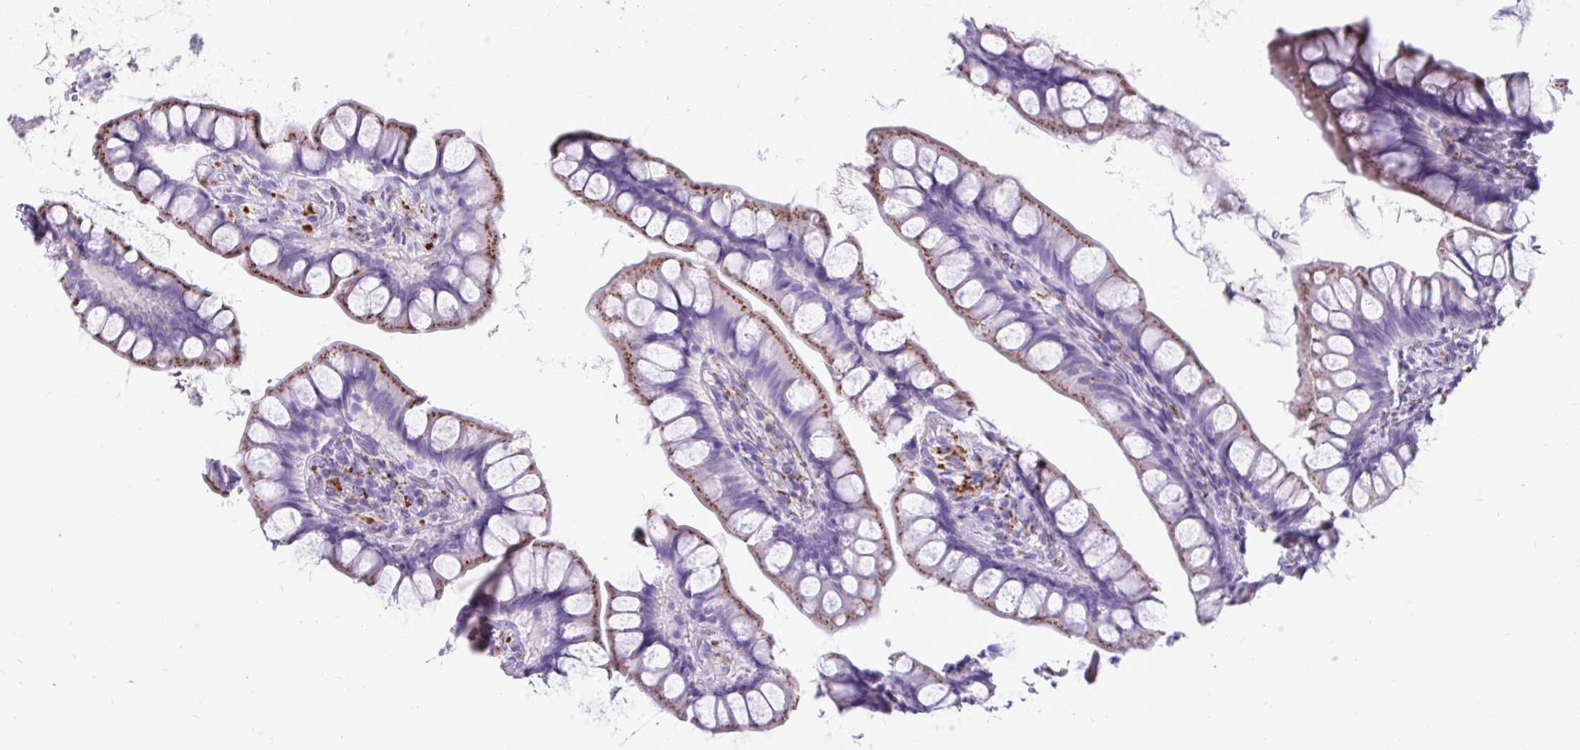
{"staining": {"intensity": "moderate", "quantity": "25%-75%", "location": "cytoplasmic/membranous"}, "tissue": "small intestine", "cell_type": "Glandular cells", "image_type": "normal", "snomed": [{"axis": "morphology", "description": "Normal tissue, NOS"}, {"axis": "topography", "description": "Small intestine"}], "caption": "This photomicrograph reveals immunohistochemistry (IHC) staining of unremarkable human small intestine, with medium moderate cytoplasmic/membranous staining in approximately 25%-75% of glandular cells.", "gene": "CTSZ", "patient": {"sex": "male", "age": 70}}